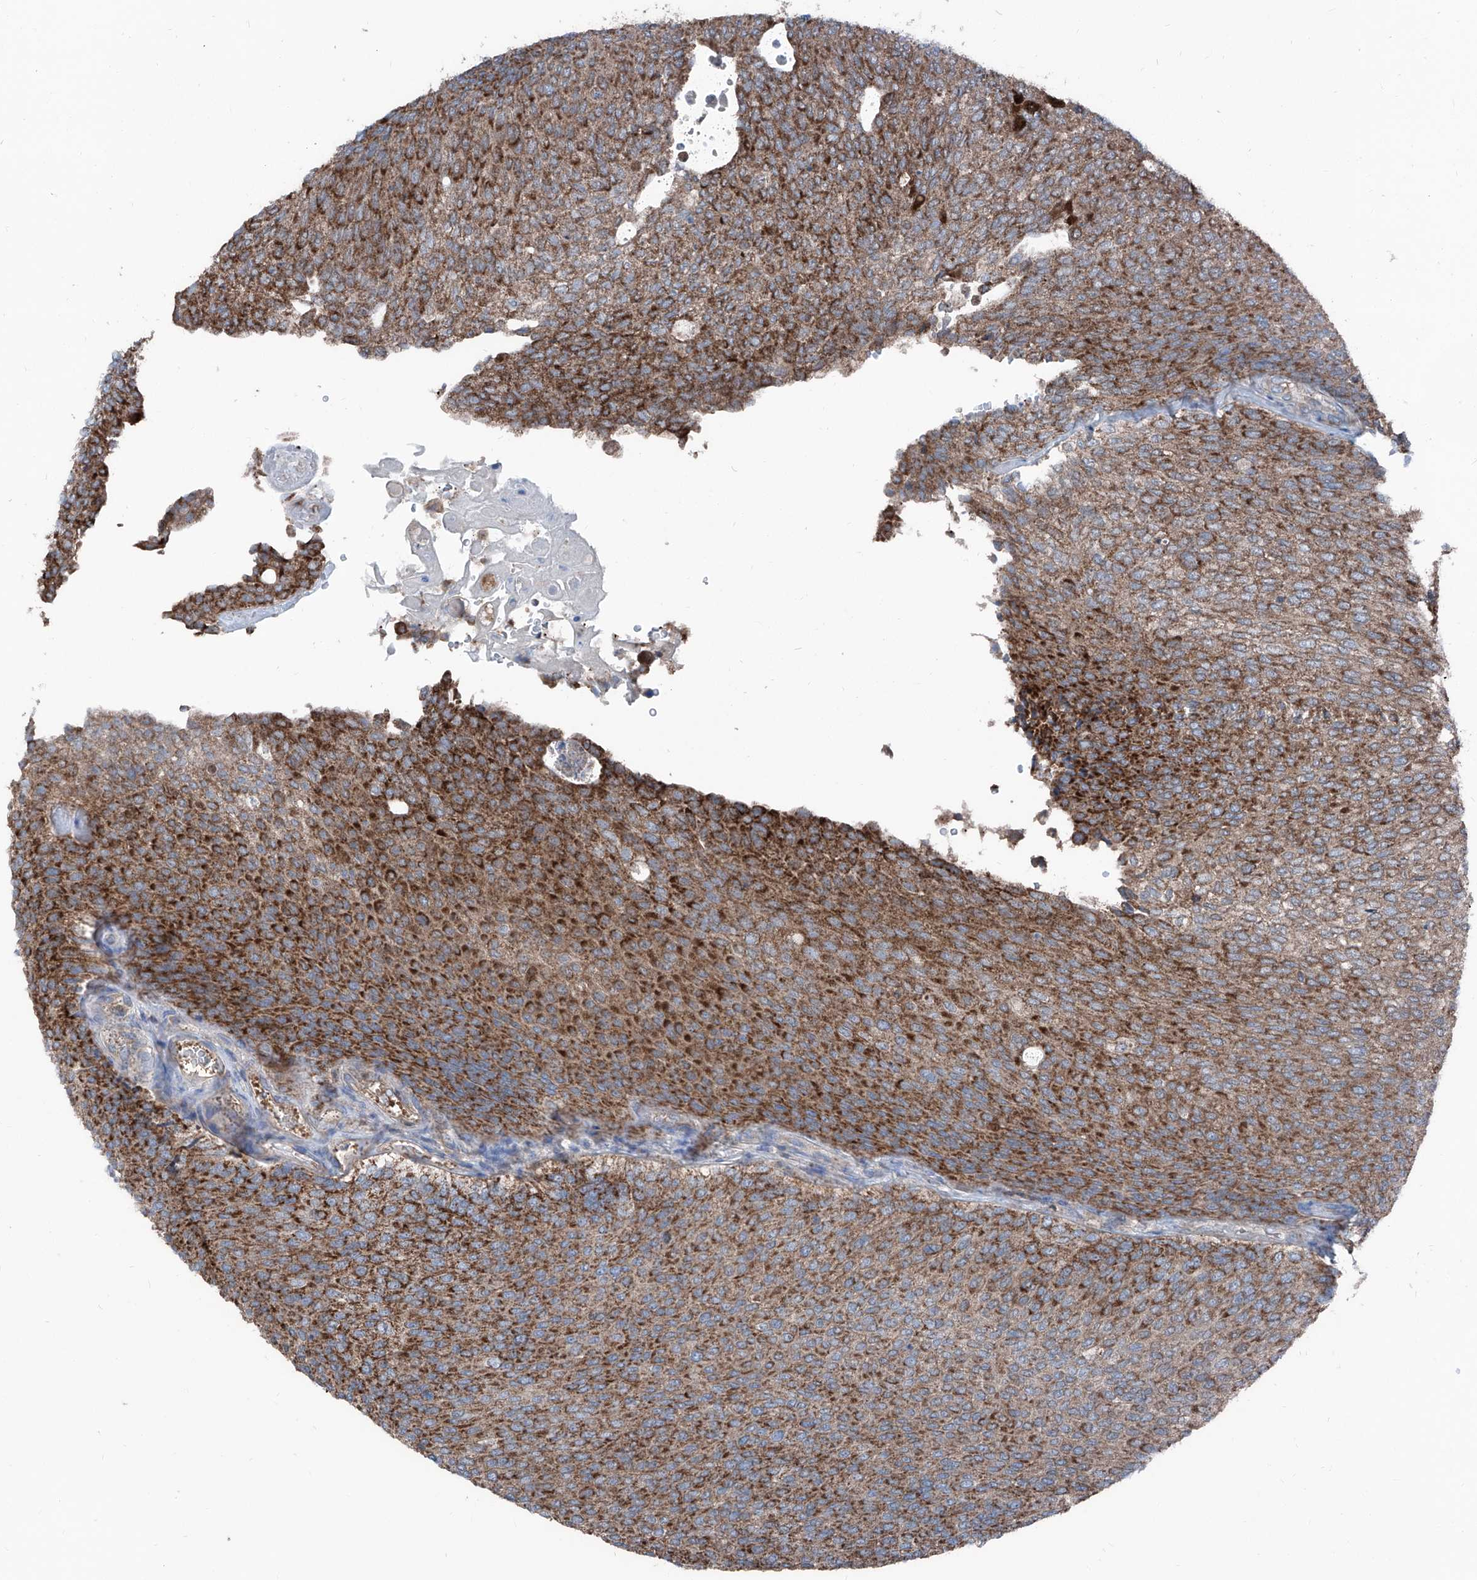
{"staining": {"intensity": "strong", "quantity": ">75%", "location": "cytoplasmic/membranous"}, "tissue": "urothelial cancer", "cell_type": "Tumor cells", "image_type": "cancer", "snomed": [{"axis": "morphology", "description": "Urothelial carcinoma, Low grade"}, {"axis": "topography", "description": "Urinary bladder"}], "caption": "Immunohistochemical staining of urothelial cancer demonstrates high levels of strong cytoplasmic/membranous positivity in about >75% of tumor cells.", "gene": "GPAT3", "patient": {"sex": "female", "age": 79}}